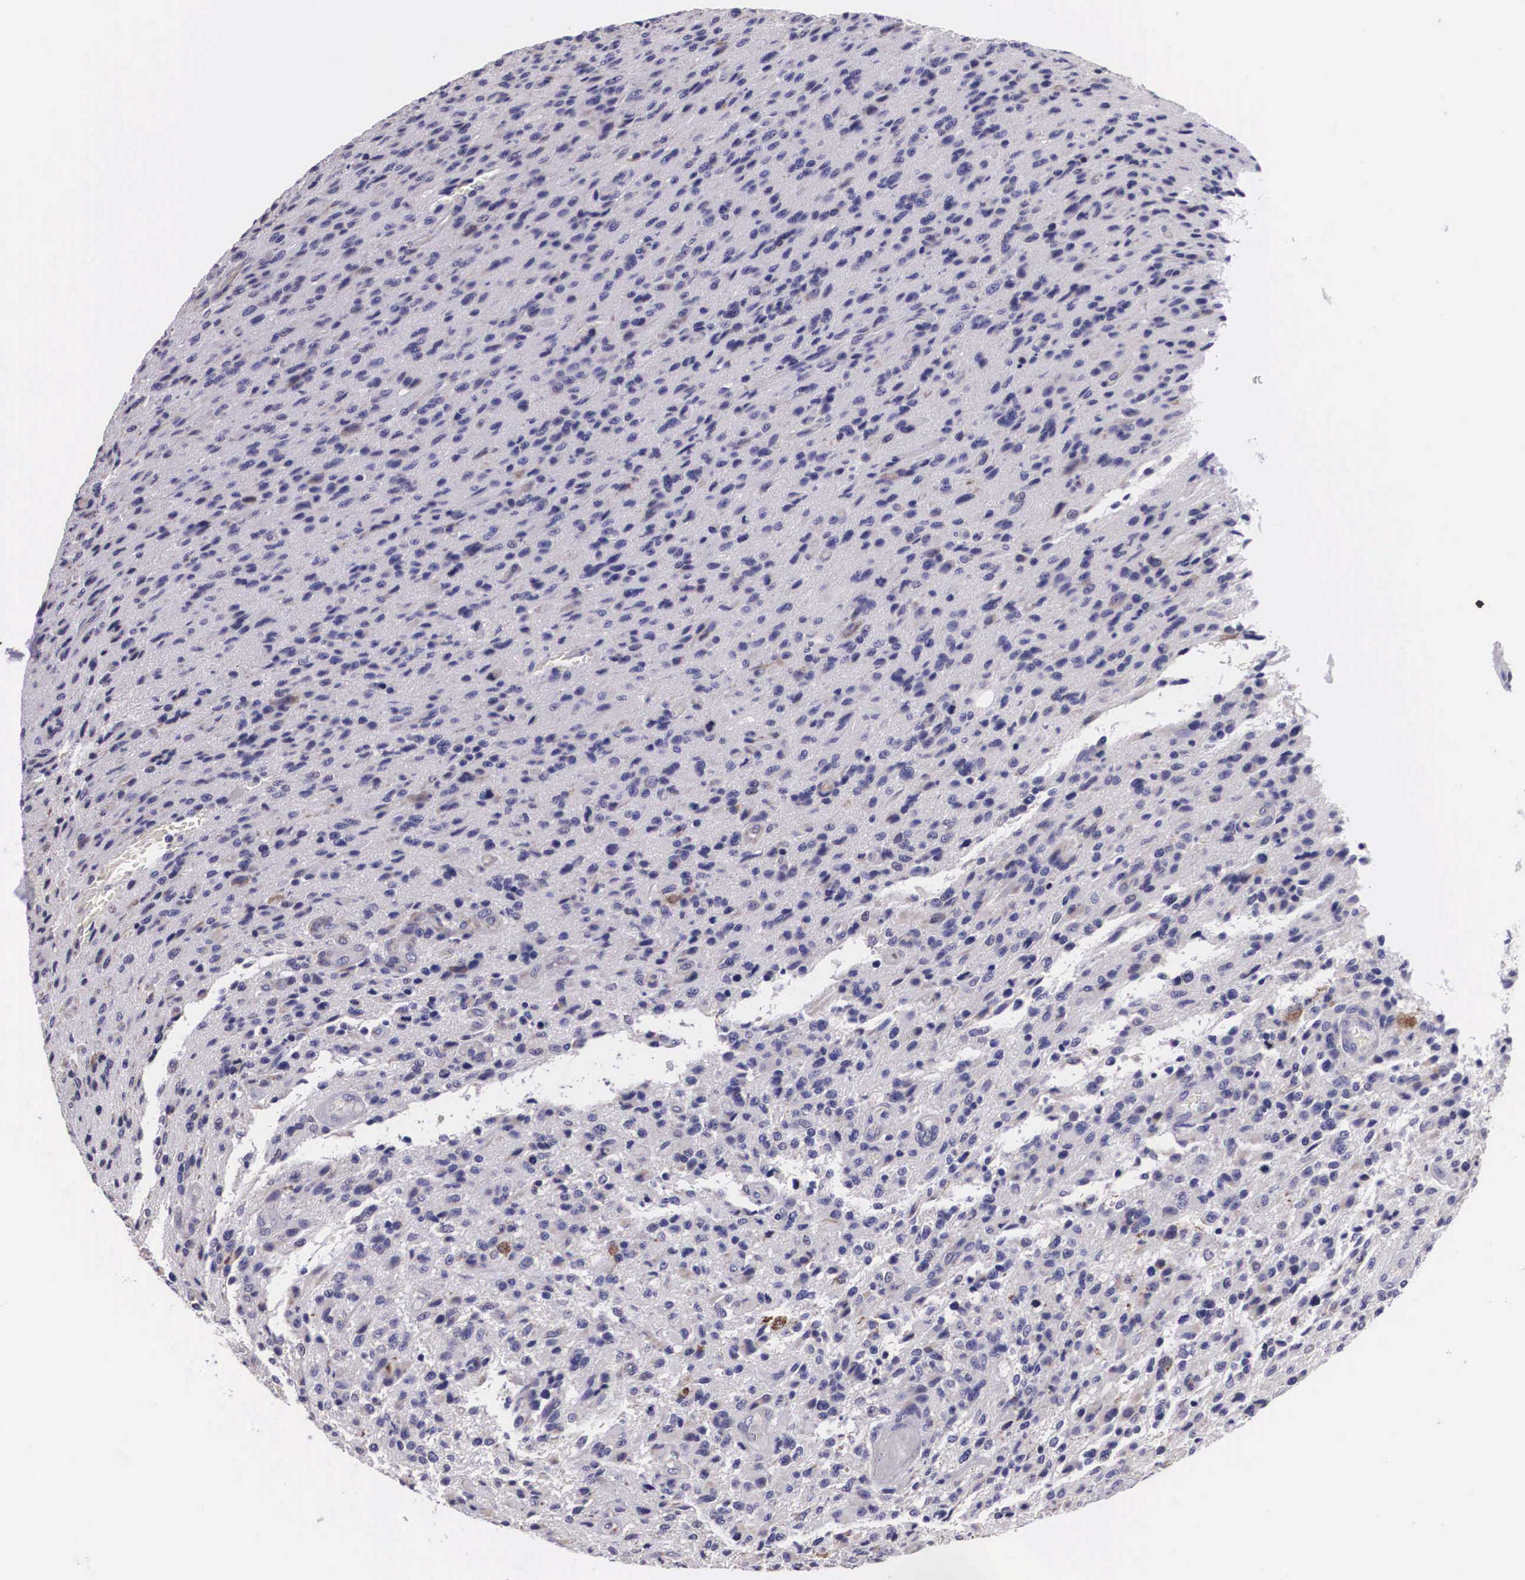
{"staining": {"intensity": "negative", "quantity": "none", "location": "none"}, "tissue": "glioma", "cell_type": "Tumor cells", "image_type": "cancer", "snomed": [{"axis": "morphology", "description": "Glioma, malignant, High grade"}, {"axis": "topography", "description": "Brain"}], "caption": "Immunohistochemistry photomicrograph of neoplastic tissue: human glioma stained with DAB demonstrates no significant protein positivity in tumor cells.", "gene": "ARG2", "patient": {"sex": "male", "age": 36}}